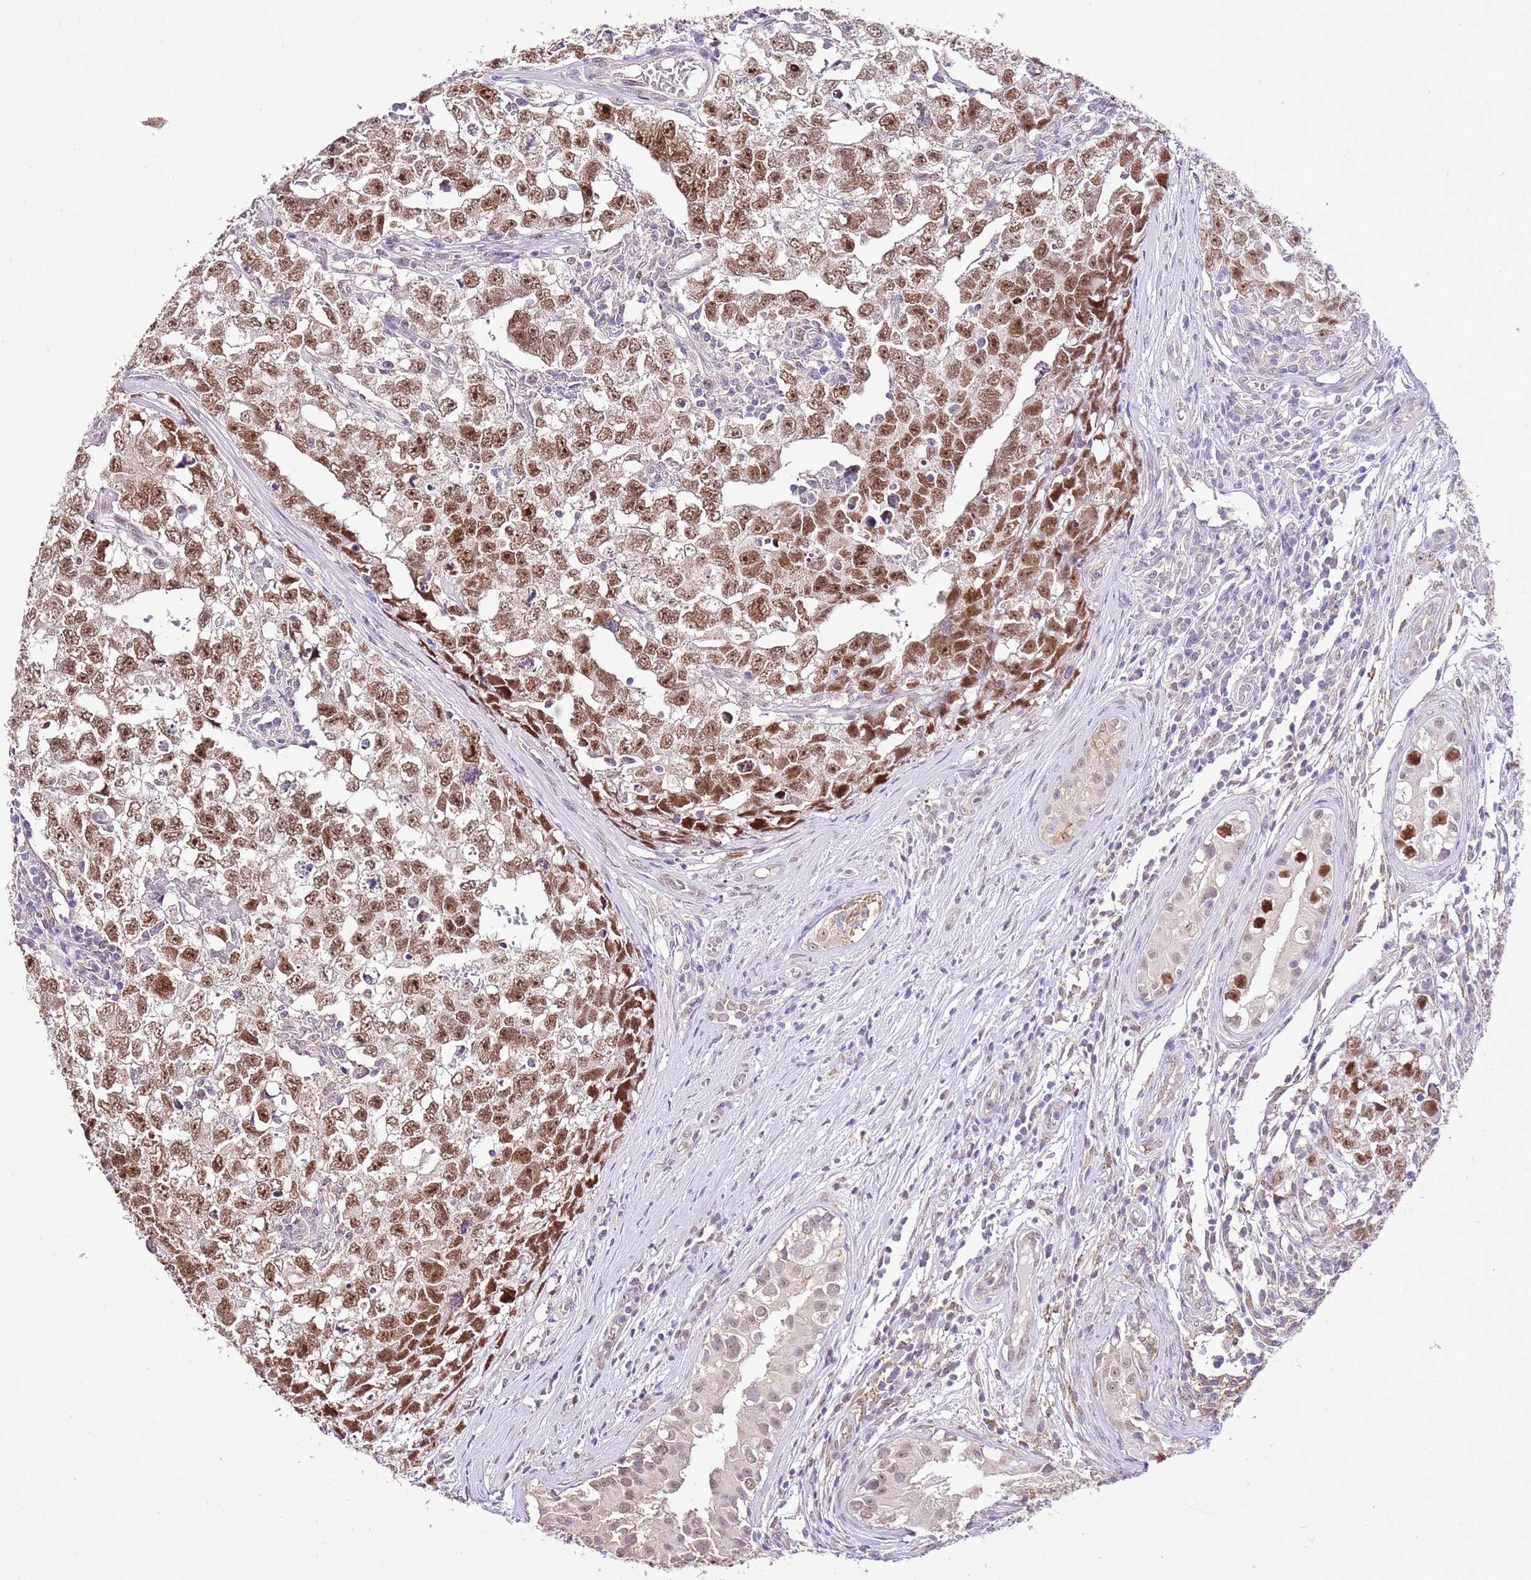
{"staining": {"intensity": "moderate", "quantity": ">75%", "location": "nuclear"}, "tissue": "testis cancer", "cell_type": "Tumor cells", "image_type": "cancer", "snomed": [{"axis": "morphology", "description": "Carcinoma, Embryonal, NOS"}, {"axis": "topography", "description": "Testis"}], "caption": "Testis embryonal carcinoma tissue reveals moderate nuclear expression in about >75% of tumor cells, visualized by immunohistochemistry.", "gene": "IZUMO4", "patient": {"sex": "male", "age": 22}}